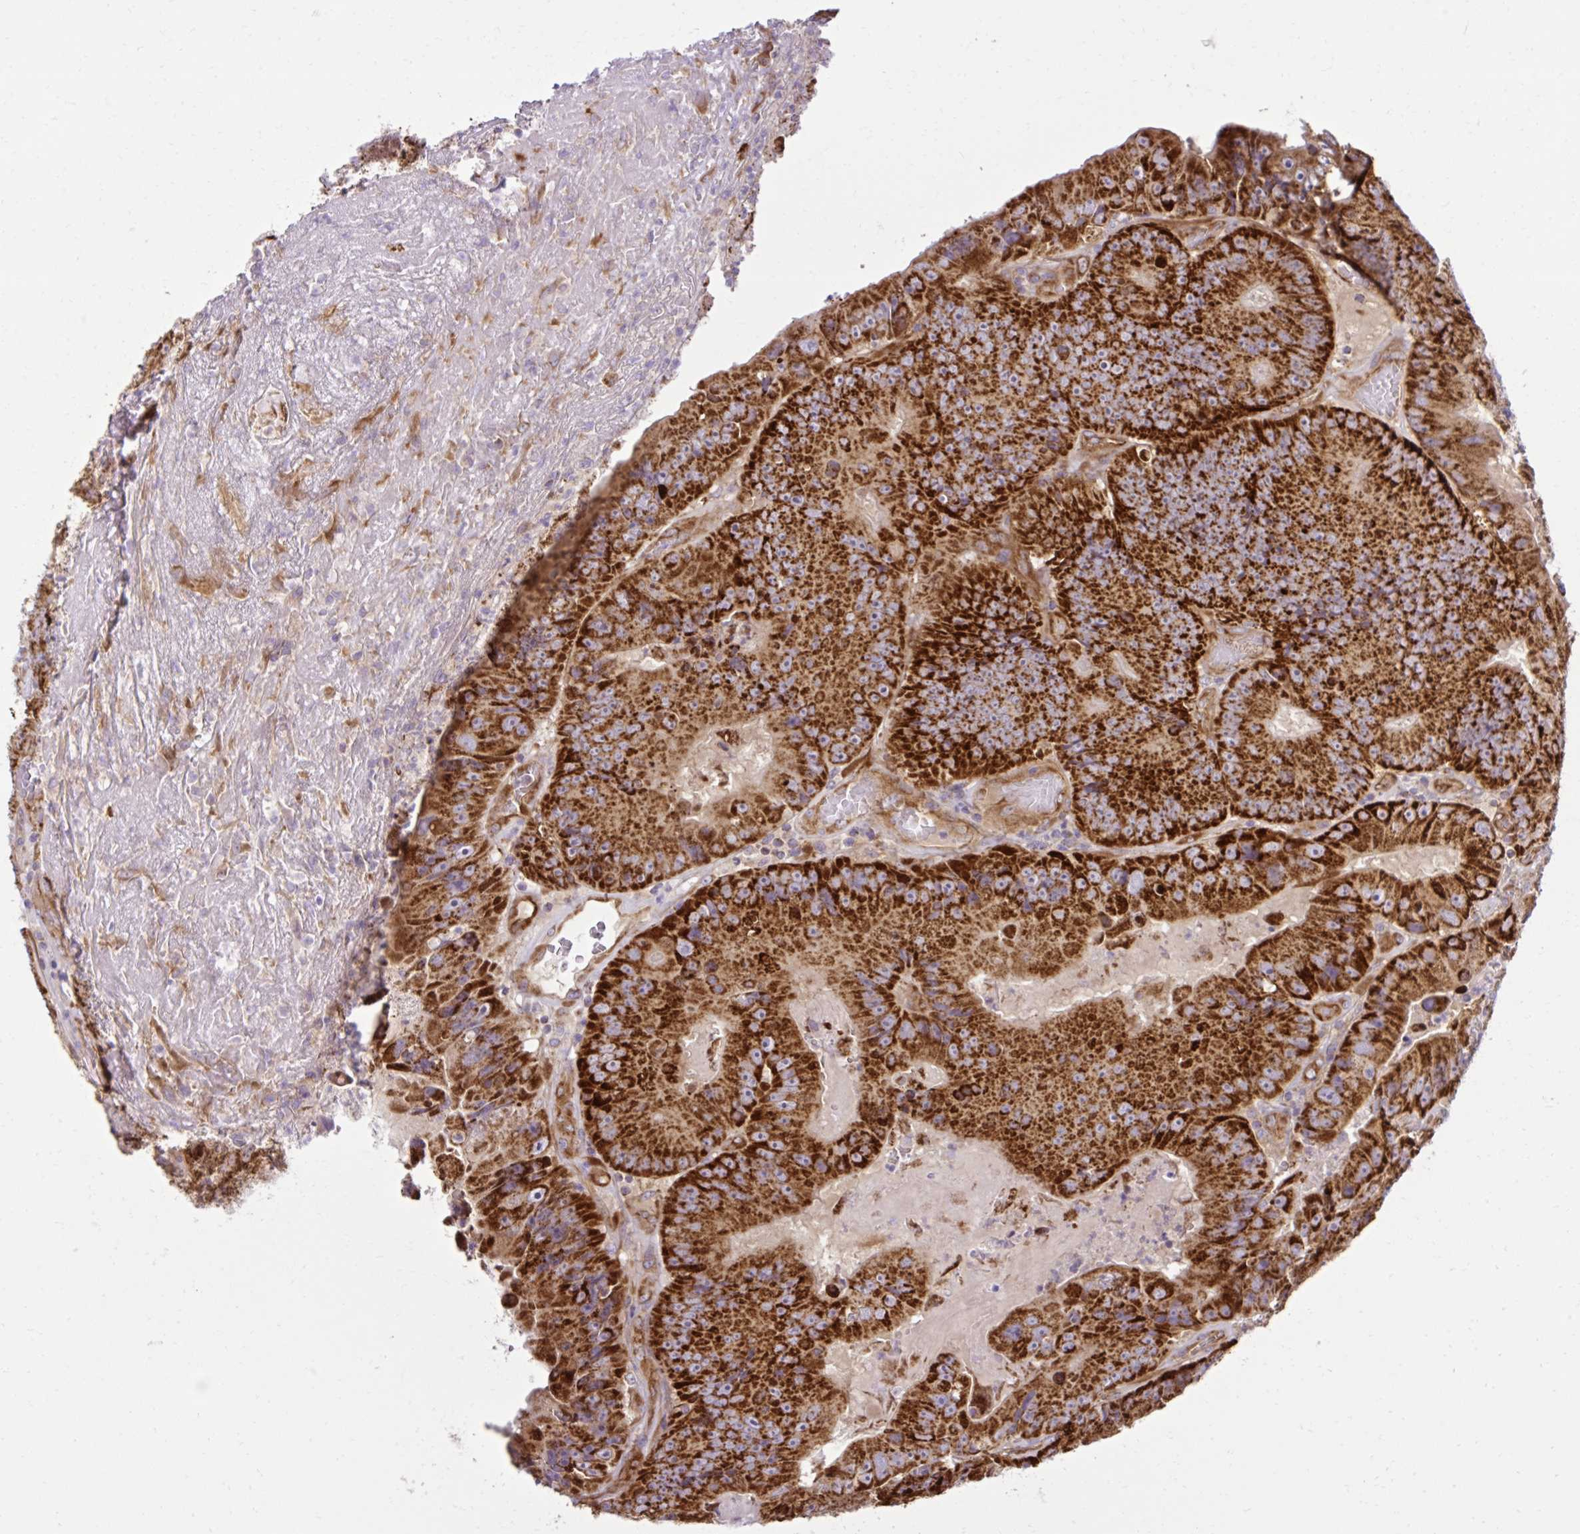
{"staining": {"intensity": "strong", "quantity": ">75%", "location": "cytoplasmic/membranous"}, "tissue": "colorectal cancer", "cell_type": "Tumor cells", "image_type": "cancer", "snomed": [{"axis": "morphology", "description": "Adenocarcinoma, NOS"}, {"axis": "topography", "description": "Colon"}], "caption": "This photomicrograph demonstrates IHC staining of human colorectal cancer, with high strong cytoplasmic/membranous staining in approximately >75% of tumor cells.", "gene": "LIMS1", "patient": {"sex": "female", "age": 86}}